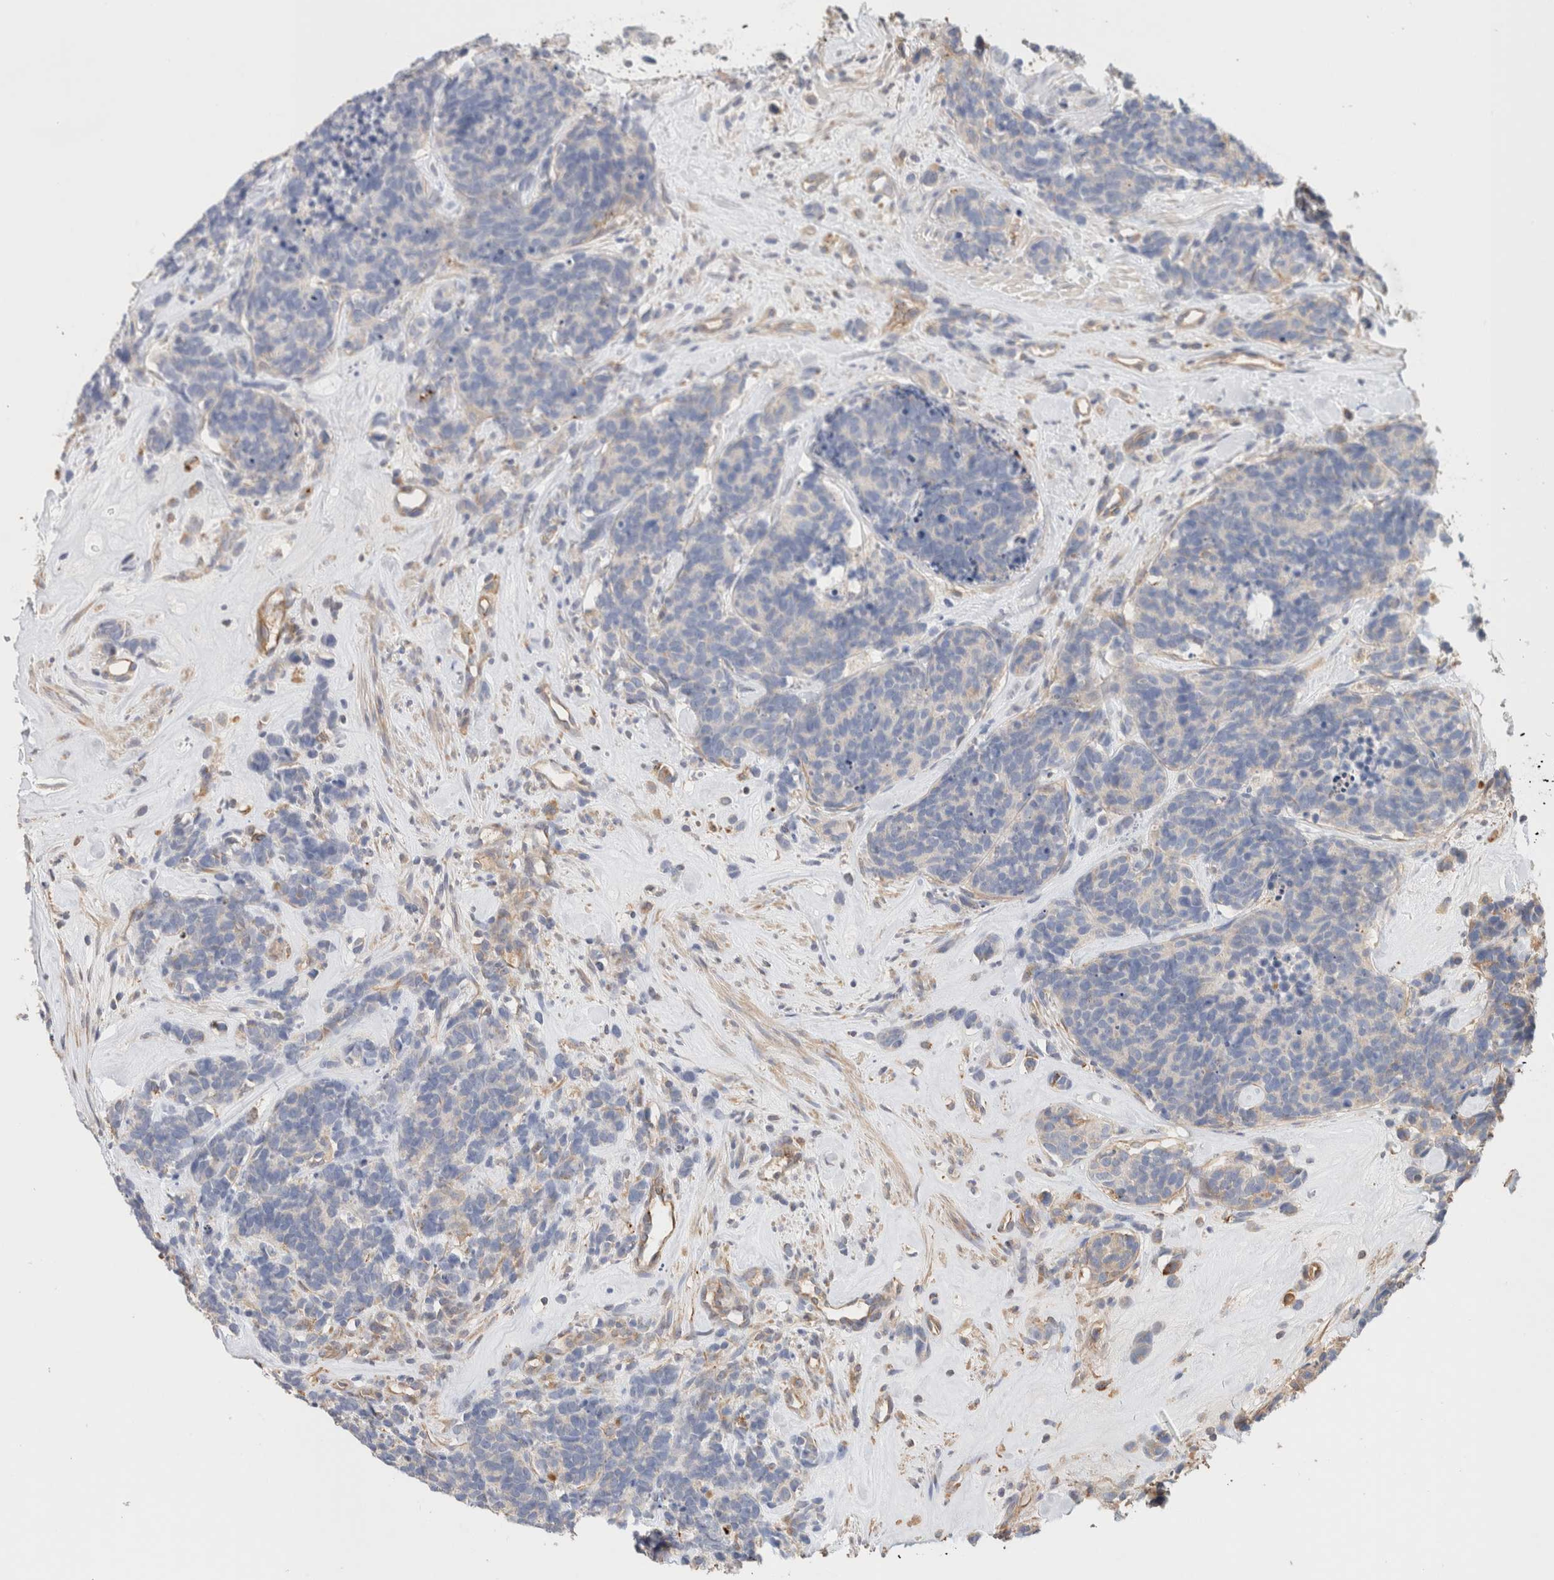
{"staining": {"intensity": "negative", "quantity": "none", "location": "none"}, "tissue": "carcinoid", "cell_type": "Tumor cells", "image_type": "cancer", "snomed": [{"axis": "morphology", "description": "Carcinoma, NOS"}, {"axis": "morphology", "description": "Carcinoid, malignant, NOS"}, {"axis": "topography", "description": "Urinary bladder"}], "caption": "This is an immunohistochemistry histopathology image of carcinoma. There is no expression in tumor cells.", "gene": "PROS1", "patient": {"sex": "male", "age": 57}}